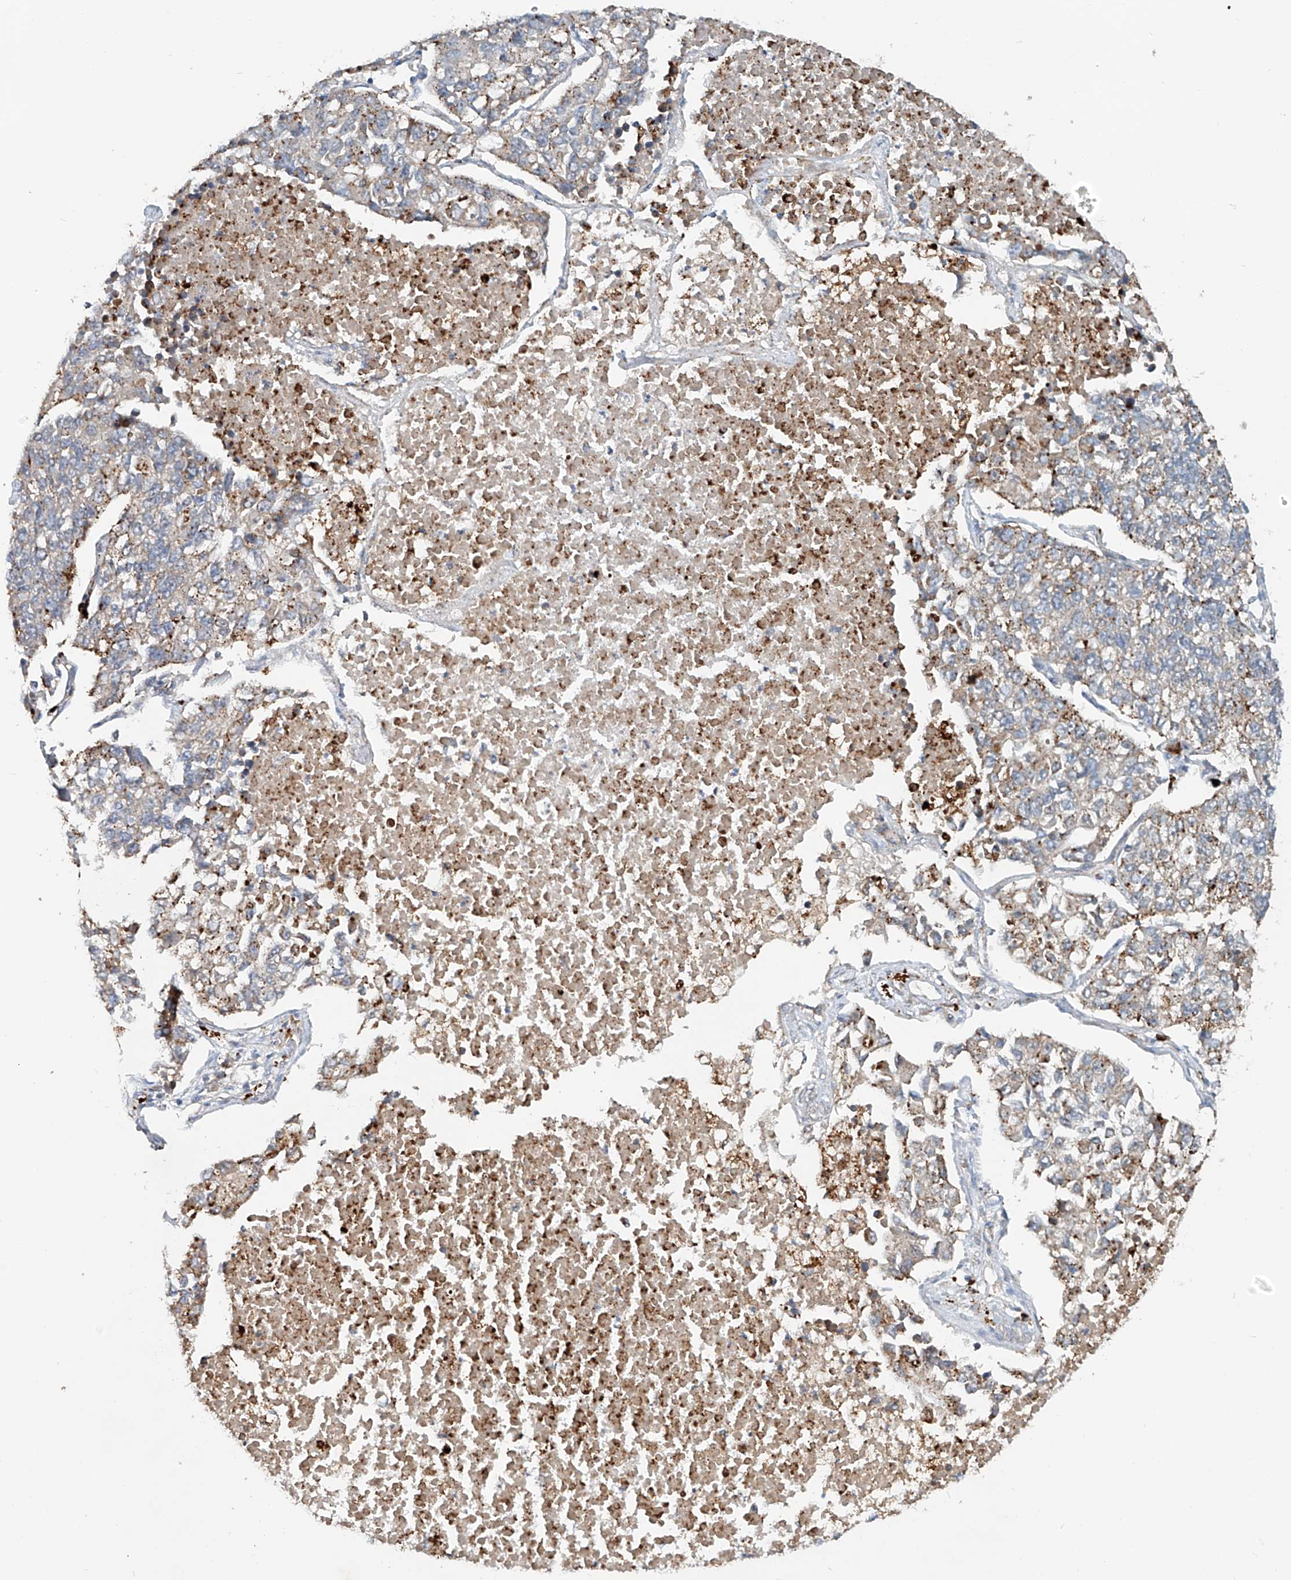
{"staining": {"intensity": "strong", "quantity": "<25%", "location": "cytoplasmic/membranous"}, "tissue": "lung cancer", "cell_type": "Tumor cells", "image_type": "cancer", "snomed": [{"axis": "morphology", "description": "Adenocarcinoma, NOS"}, {"axis": "topography", "description": "Lung"}], "caption": "This histopathology image exhibits immunohistochemistry staining of human lung cancer, with medium strong cytoplasmic/membranous expression in about <25% of tumor cells.", "gene": "TRIM47", "patient": {"sex": "male", "age": 49}}